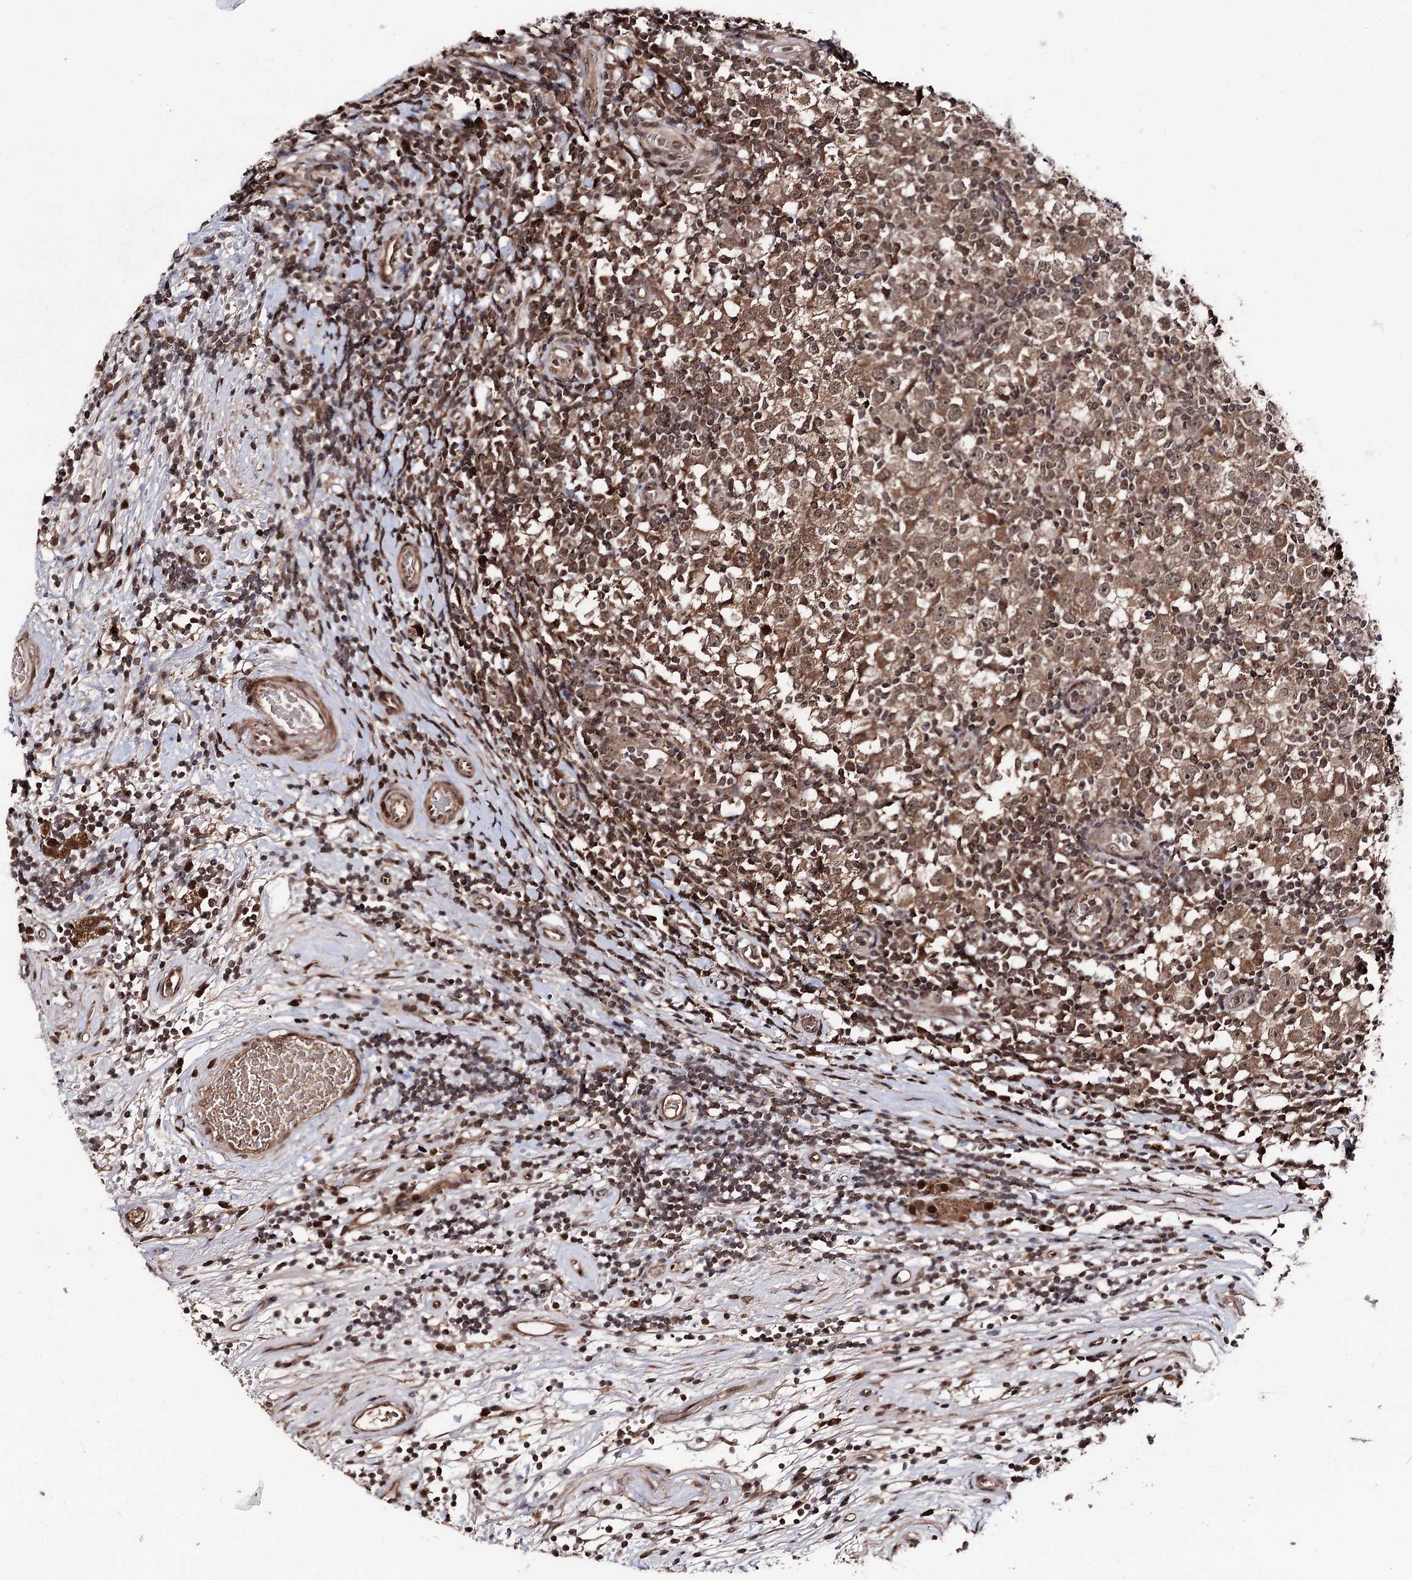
{"staining": {"intensity": "moderate", "quantity": ">75%", "location": "cytoplasmic/membranous,nuclear"}, "tissue": "testis cancer", "cell_type": "Tumor cells", "image_type": "cancer", "snomed": [{"axis": "morphology", "description": "Seminoma, NOS"}, {"axis": "topography", "description": "Testis"}], "caption": "Immunohistochemistry (IHC) staining of testis cancer (seminoma), which displays medium levels of moderate cytoplasmic/membranous and nuclear expression in about >75% of tumor cells indicating moderate cytoplasmic/membranous and nuclear protein positivity. The staining was performed using DAB (3,3'-diaminobenzidine) (brown) for protein detection and nuclei were counterstained in hematoxylin (blue).", "gene": "FAM53B", "patient": {"sex": "male", "age": 65}}